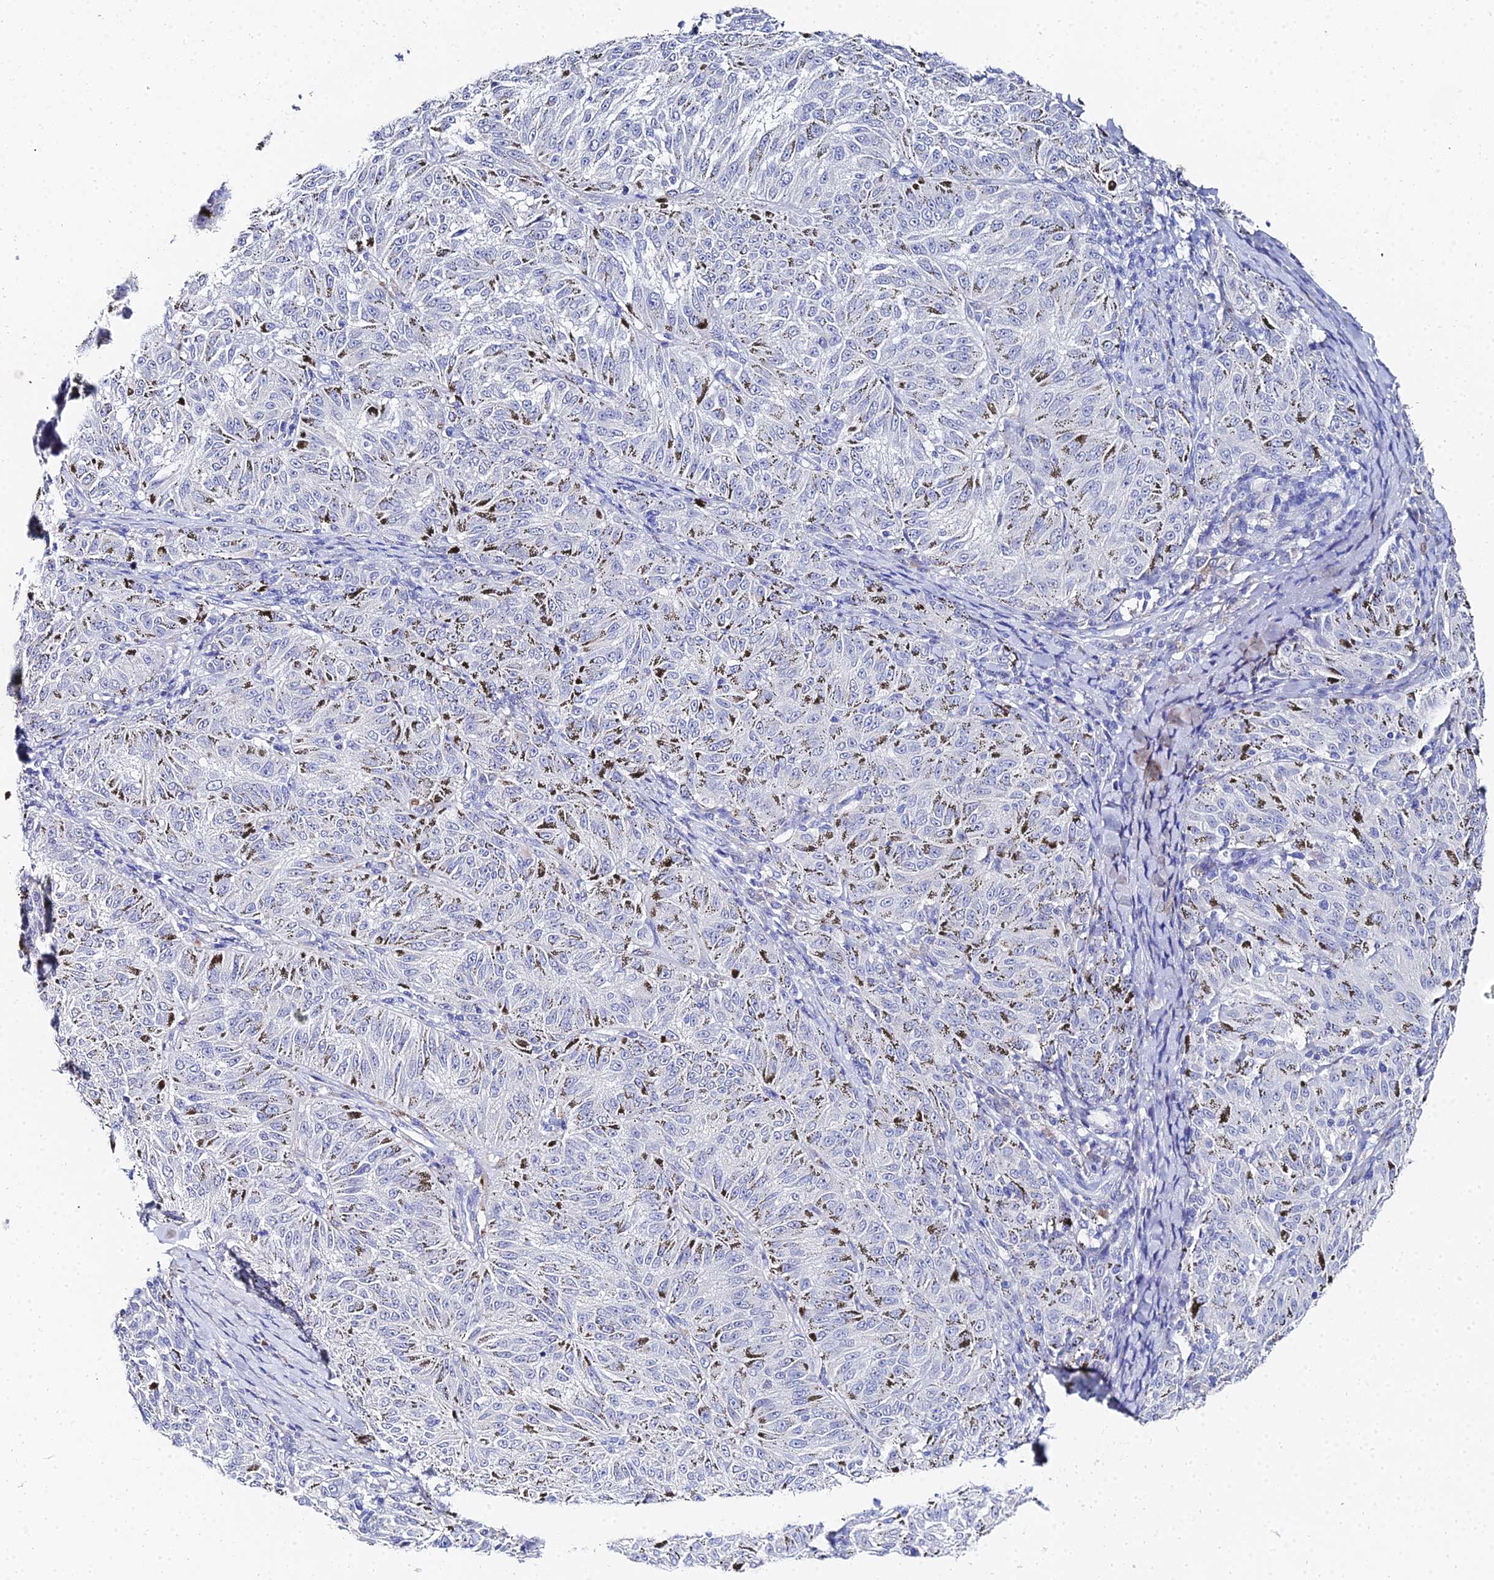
{"staining": {"intensity": "negative", "quantity": "none", "location": "none"}, "tissue": "melanoma", "cell_type": "Tumor cells", "image_type": "cancer", "snomed": [{"axis": "morphology", "description": "Malignant melanoma, NOS"}, {"axis": "topography", "description": "Skin"}], "caption": "Human melanoma stained for a protein using IHC displays no positivity in tumor cells.", "gene": "KRT17", "patient": {"sex": "female", "age": 72}}